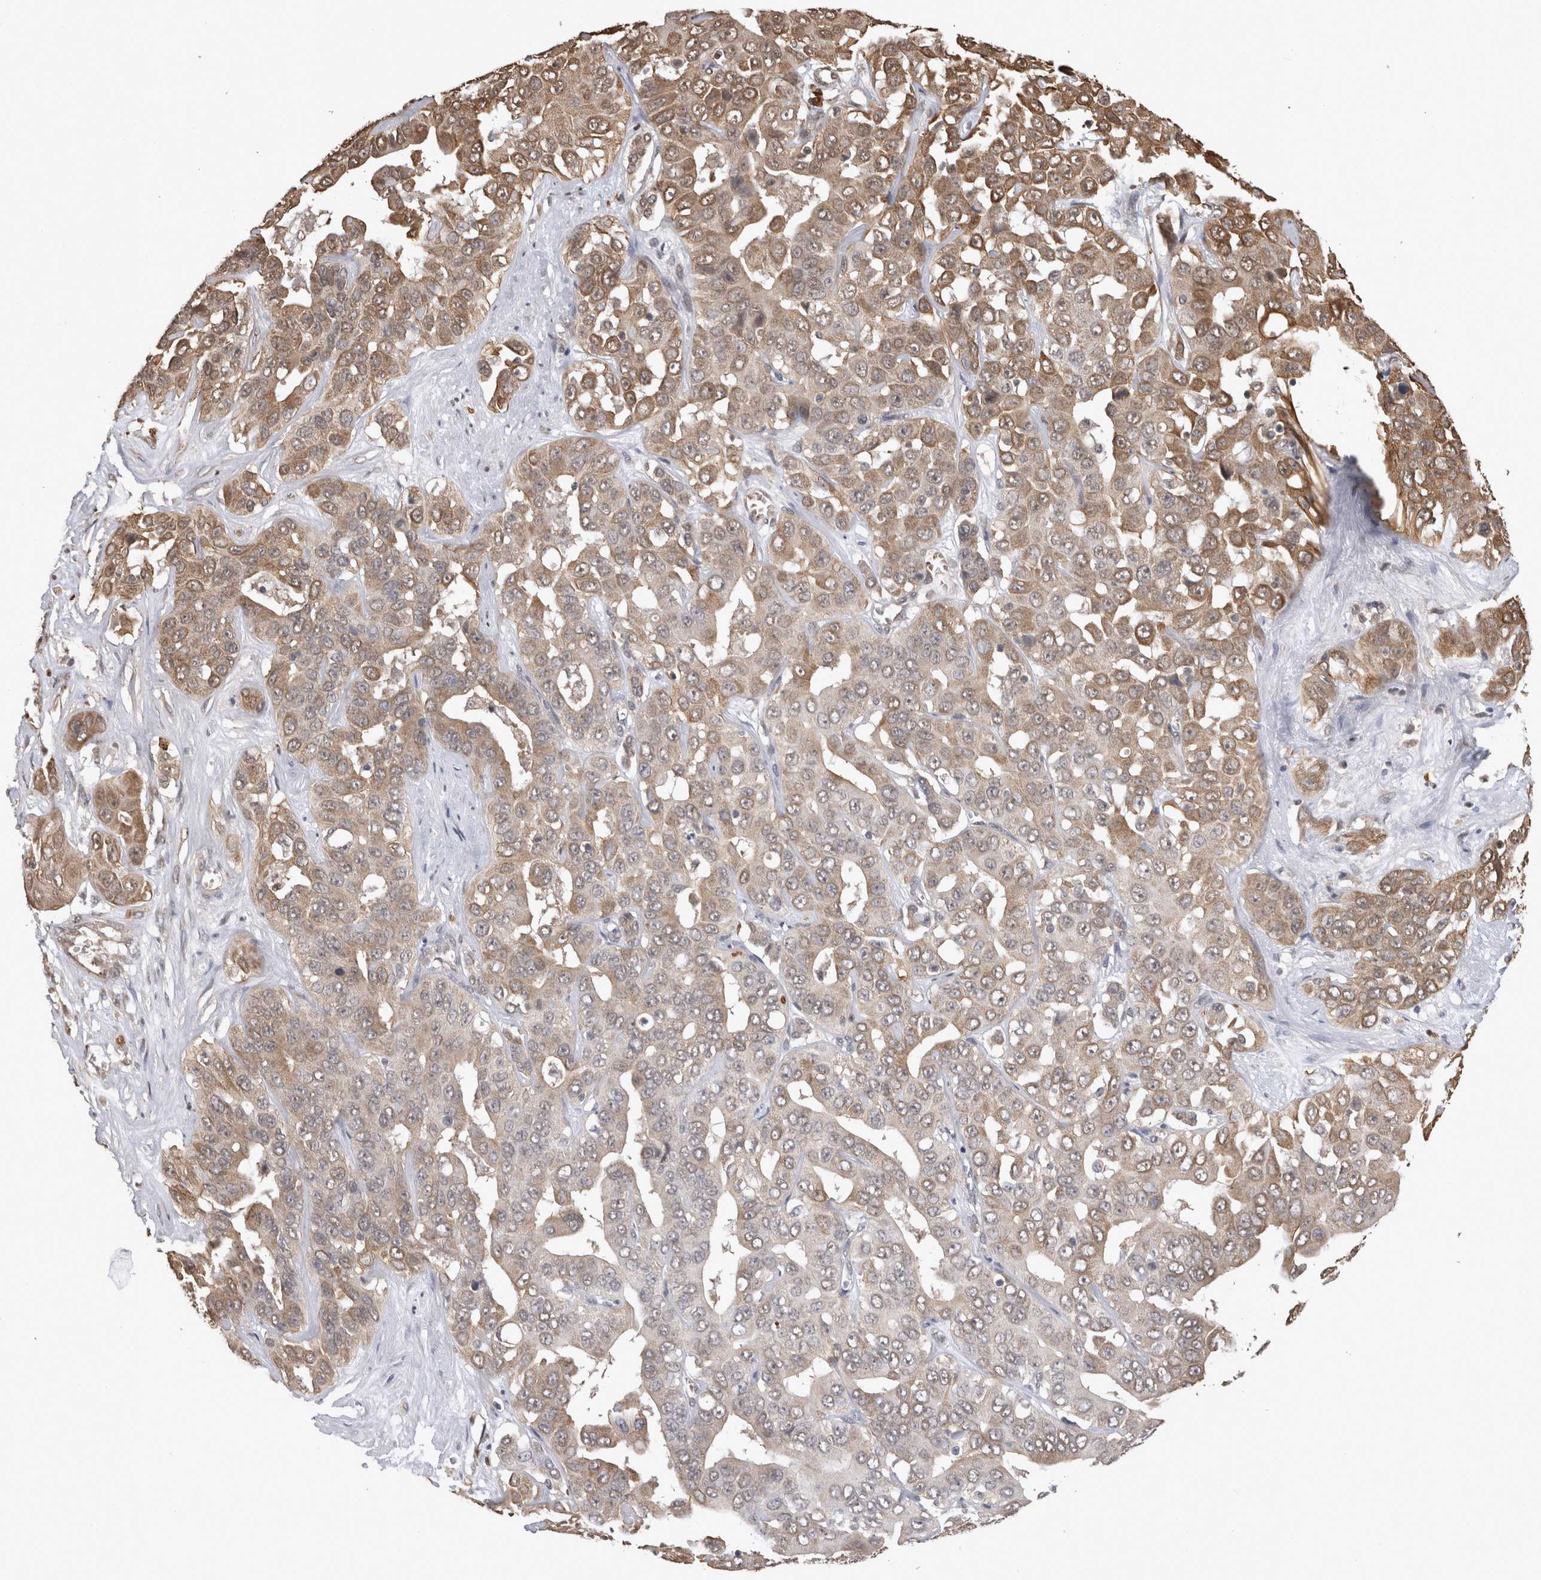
{"staining": {"intensity": "weak", "quantity": "25%-75%", "location": "cytoplasmic/membranous"}, "tissue": "liver cancer", "cell_type": "Tumor cells", "image_type": "cancer", "snomed": [{"axis": "morphology", "description": "Cholangiocarcinoma"}, {"axis": "topography", "description": "Liver"}], "caption": "Liver cholangiocarcinoma stained with IHC displays weak cytoplasmic/membranous positivity in about 25%-75% of tumor cells.", "gene": "PAK4", "patient": {"sex": "female", "age": 52}}